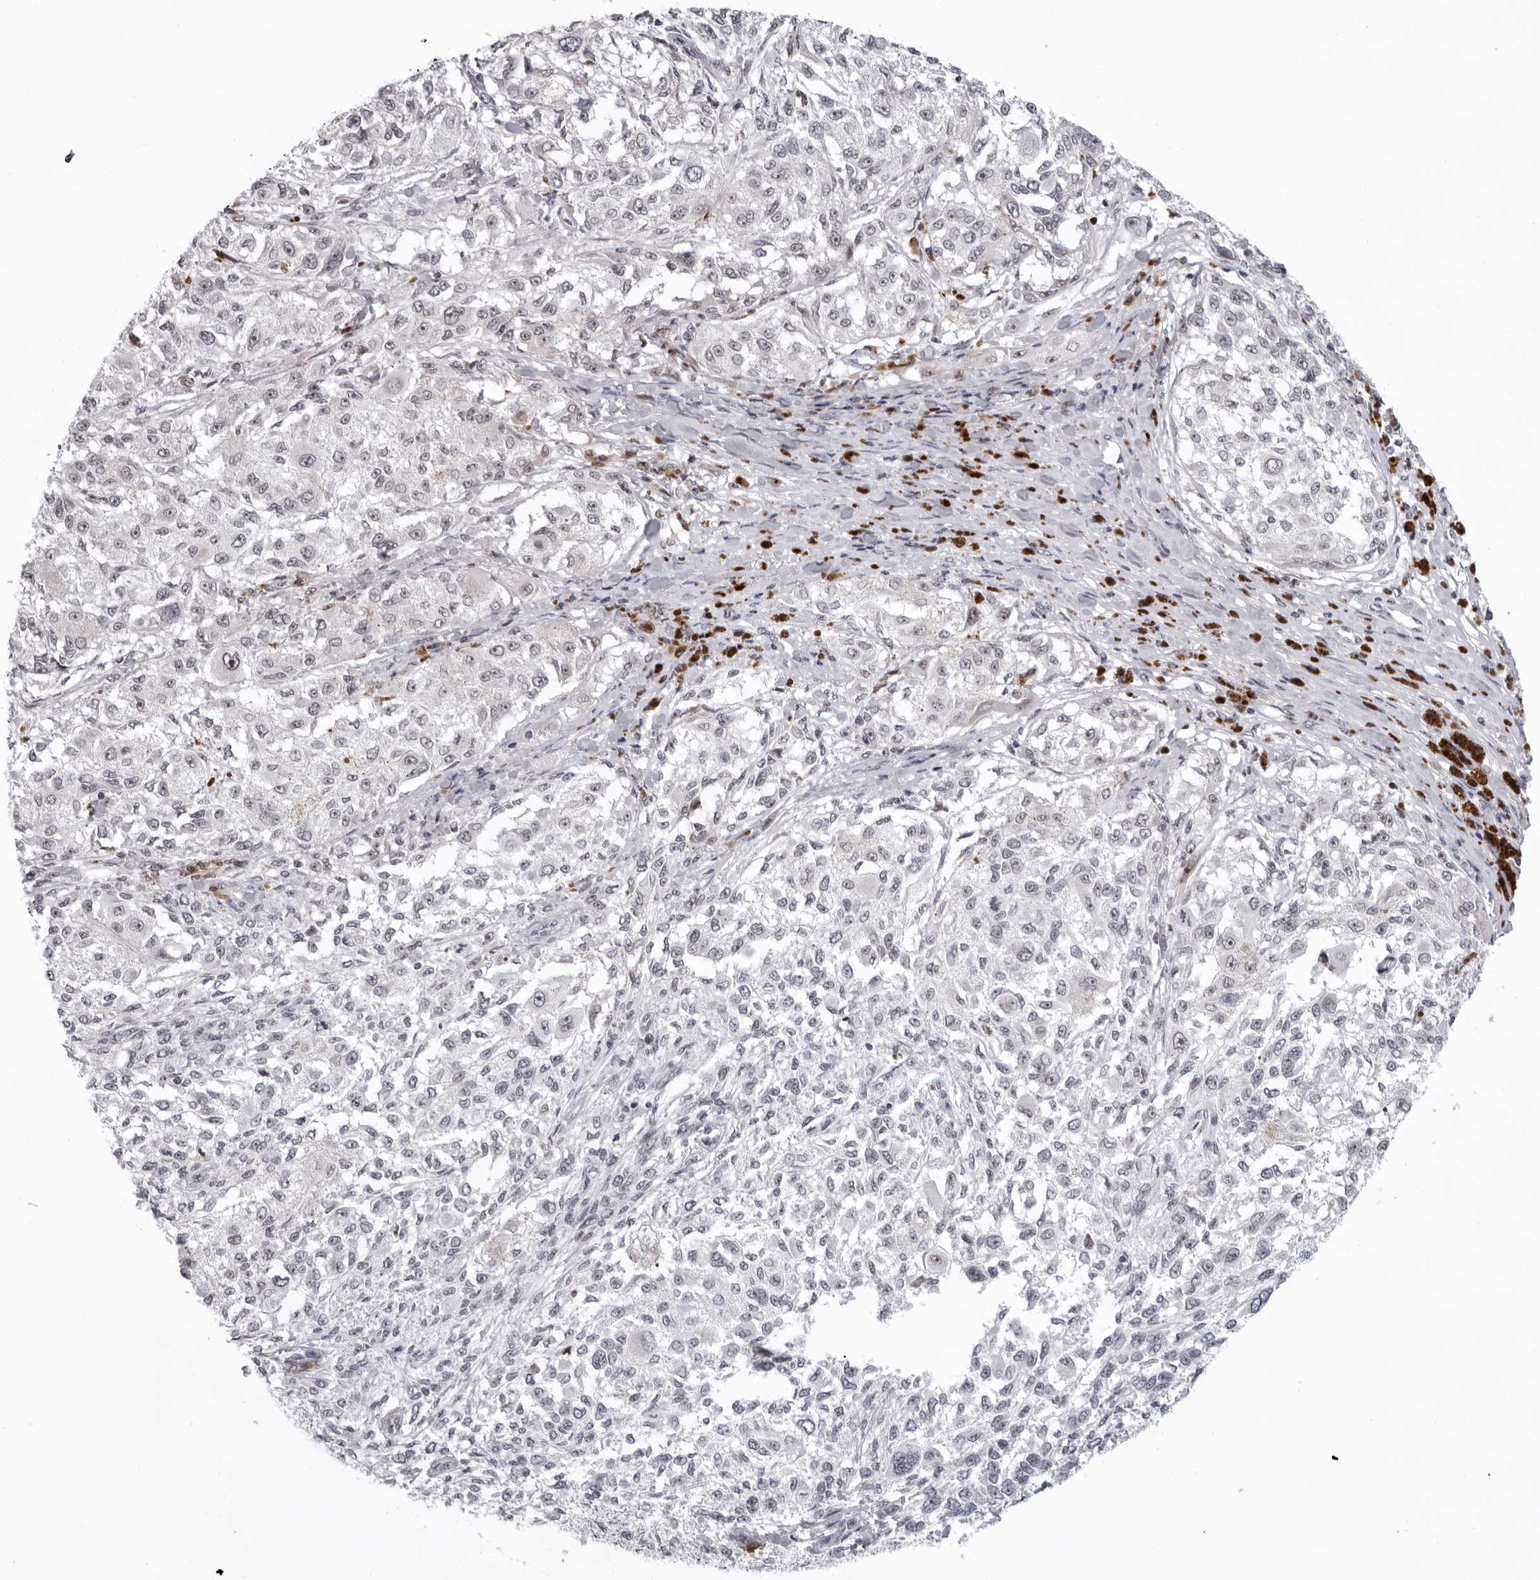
{"staining": {"intensity": "weak", "quantity": "<25%", "location": "nuclear"}, "tissue": "melanoma", "cell_type": "Tumor cells", "image_type": "cancer", "snomed": [{"axis": "morphology", "description": "Necrosis, NOS"}, {"axis": "morphology", "description": "Malignant melanoma, NOS"}, {"axis": "topography", "description": "Skin"}], "caption": "Immunohistochemistry (IHC) photomicrograph of melanoma stained for a protein (brown), which demonstrates no positivity in tumor cells.", "gene": "EXOSC10", "patient": {"sex": "female", "age": 87}}